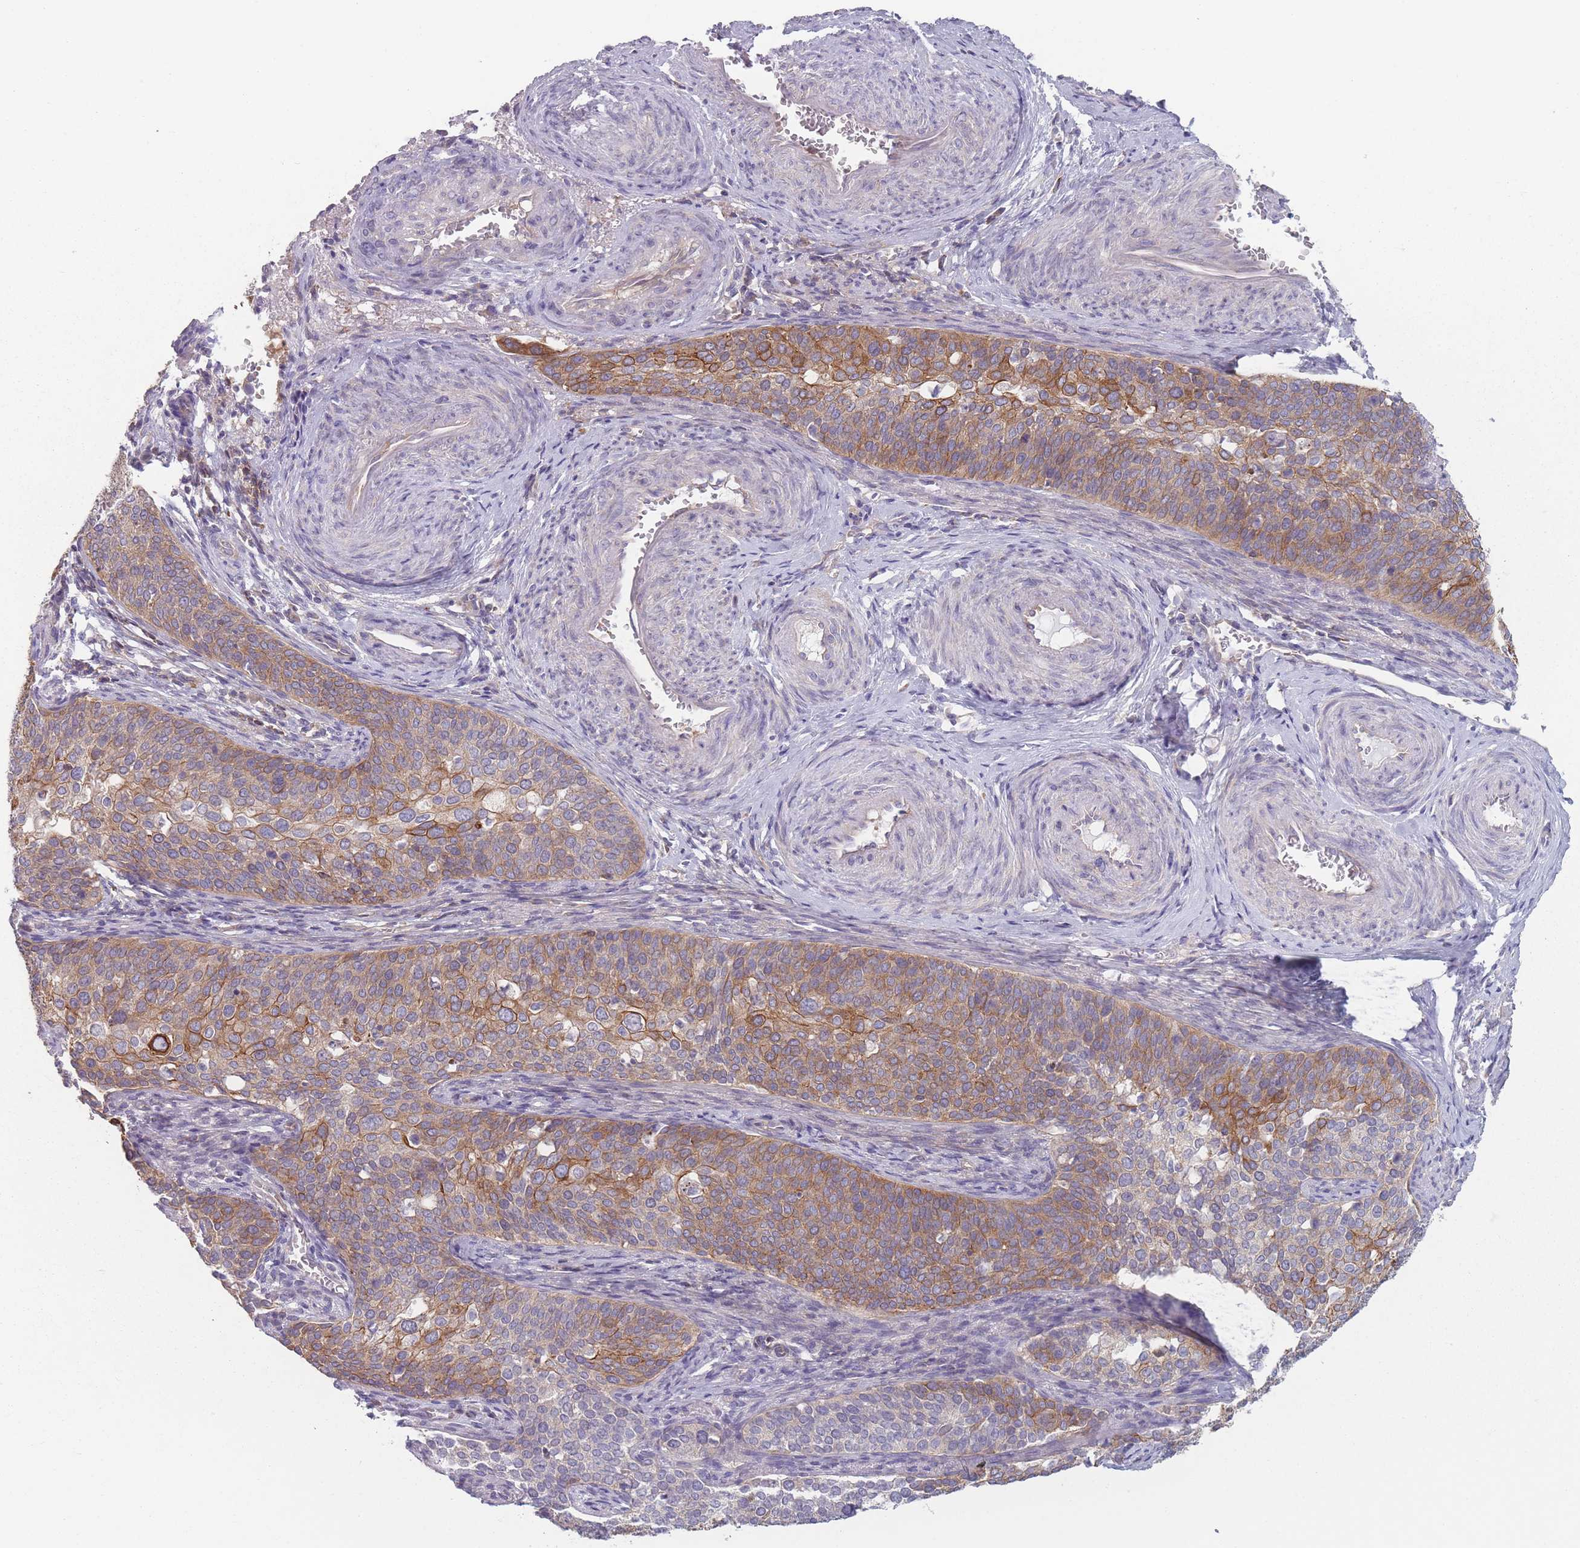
{"staining": {"intensity": "moderate", "quantity": ">75%", "location": "cytoplasmic/membranous"}, "tissue": "cervical cancer", "cell_type": "Tumor cells", "image_type": "cancer", "snomed": [{"axis": "morphology", "description": "Squamous cell carcinoma, NOS"}, {"axis": "topography", "description": "Cervix"}], "caption": "Tumor cells demonstrate moderate cytoplasmic/membranous positivity in about >75% of cells in cervical cancer (squamous cell carcinoma).", "gene": "HSBP1L1", "patient": {"sex": "female", "age": 44}}